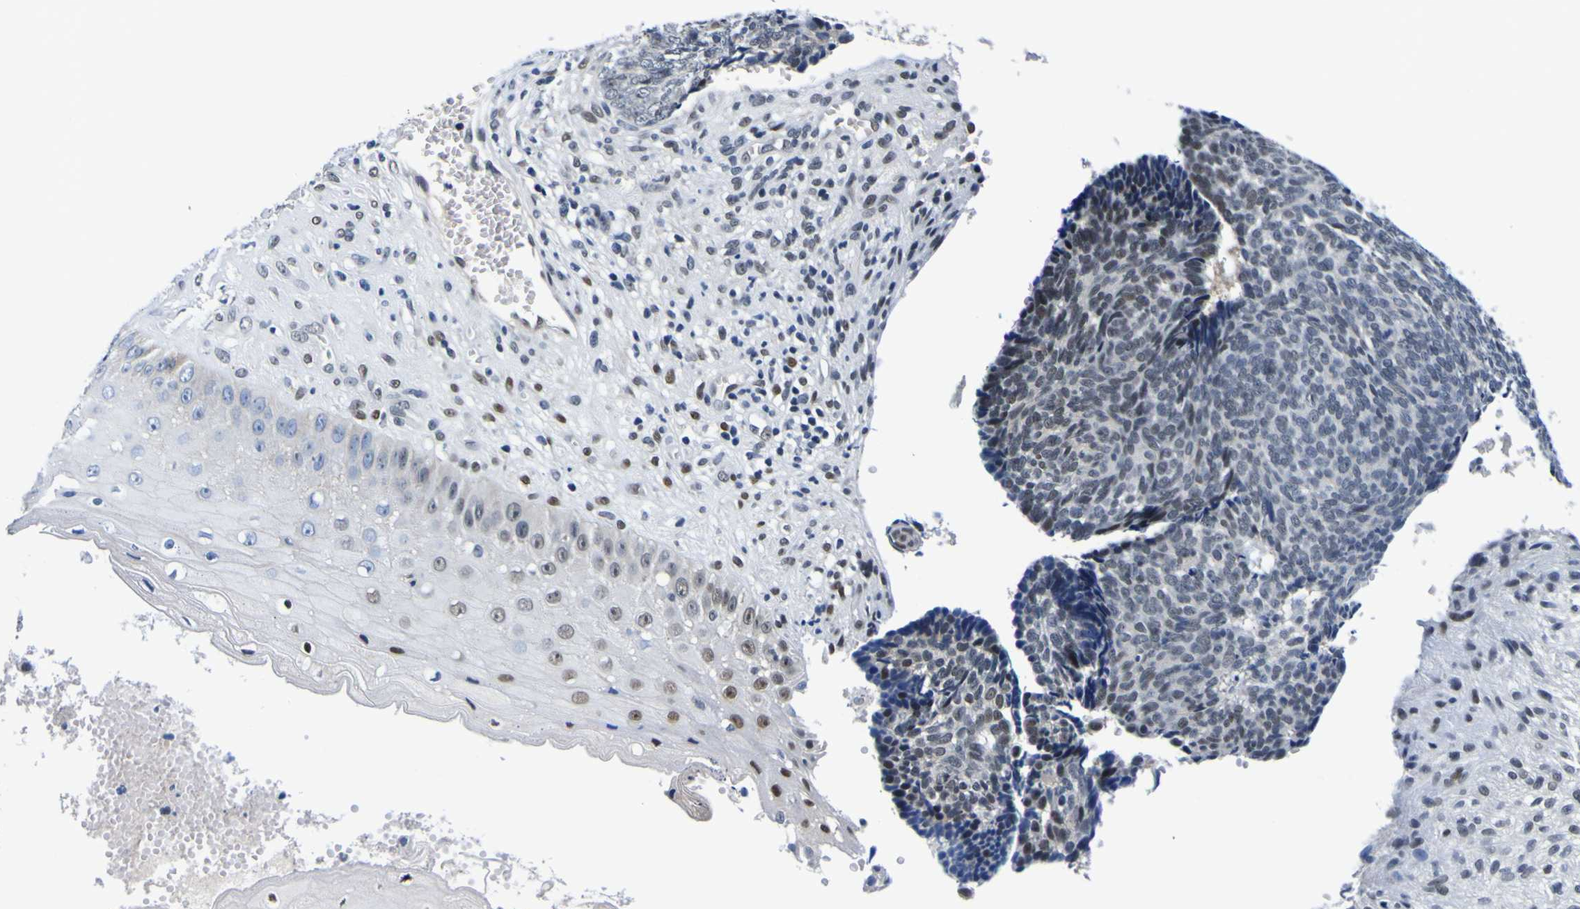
{"staining": {"intensity": "negative", "quantity": "none", "location": "none"}, "tissue": "skin cancer", "cell_type": "Tumor cells", "image_type": "cancer", "snomed": [{"axis": "morphology", "description": "Basal cell carcinoma"}, {"axis": "topography", "description": "Skin"}], "caption": "Immunohistochemistry (IHC) of skin cancer demonstrates no staining in tumor cells. (DAB (3,3'-diaminobenzidine) immunohistochemistry (IHC), high magnification).", "gene": "CUL4B", "patient": {"sex": "male", "age": 84}}